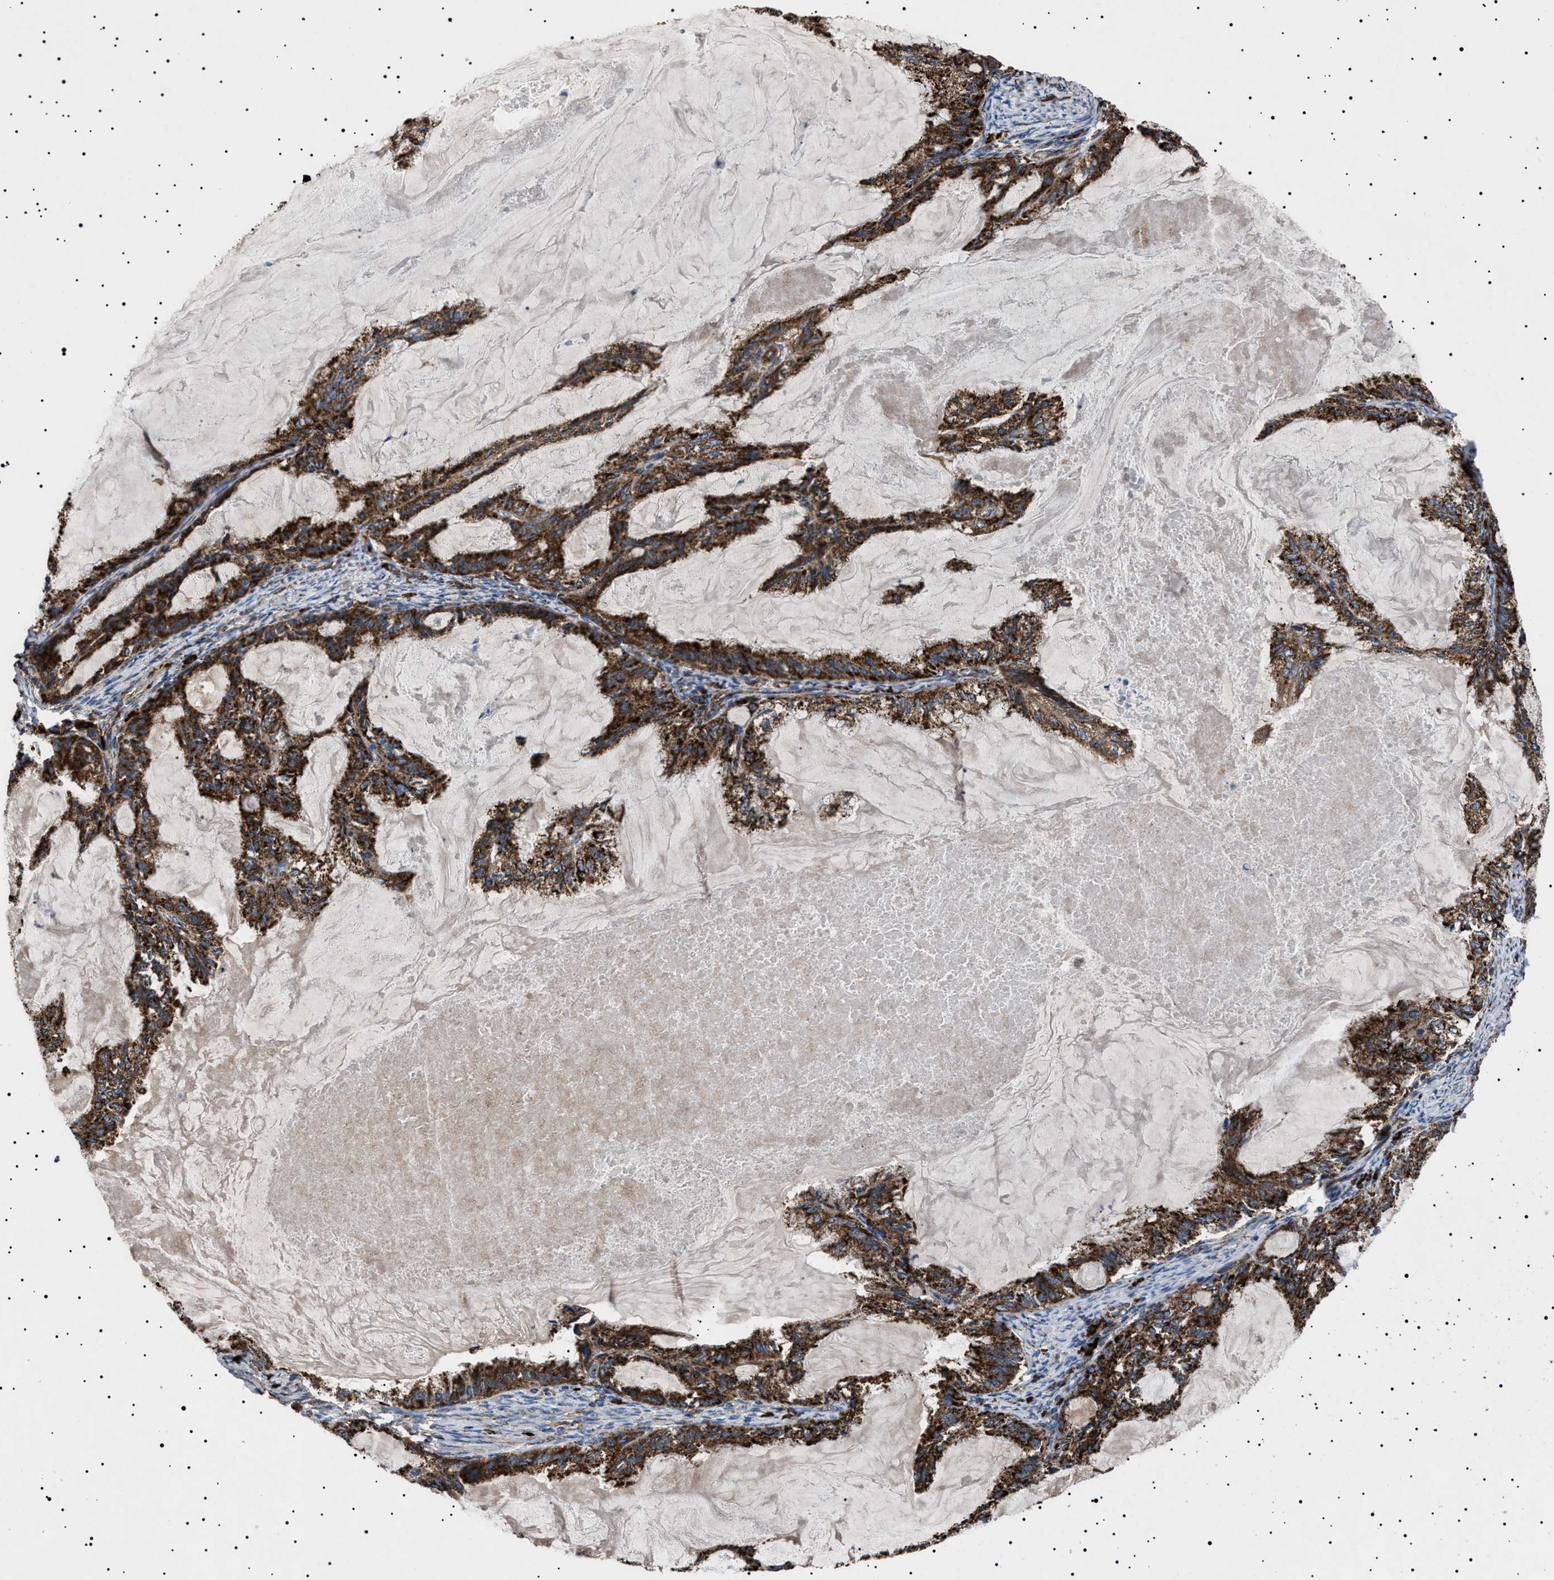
{"staining": {"intensity": "strong", "quantity": ">75%", "location": "cytoplasmic/membranous"}, "tissue": "endometrial cancer", "cell_type": "Tumor cells", "image_type": "cancer", "snomed": [{"axis": "morphology", "description": "Adenocarcinoma, NOS"}, {"axis": "topography", "description": "Endometrium"}], "caption": "Immunohistochemistry (IHC) staining of endometrial cancer (adenocarcinoma), which shows high levels of strong cytoplasmic/membranous expression in approximately >75% of tumor cells indicating strong cytoplasmic/membranous protein expression. The staining was performed using DAB (brown) for protein detection and nuclei were counterstained in hematoxylin (blue).", "gene": "TOP1MT", "patient": {"sex": "female", "age": 86}}